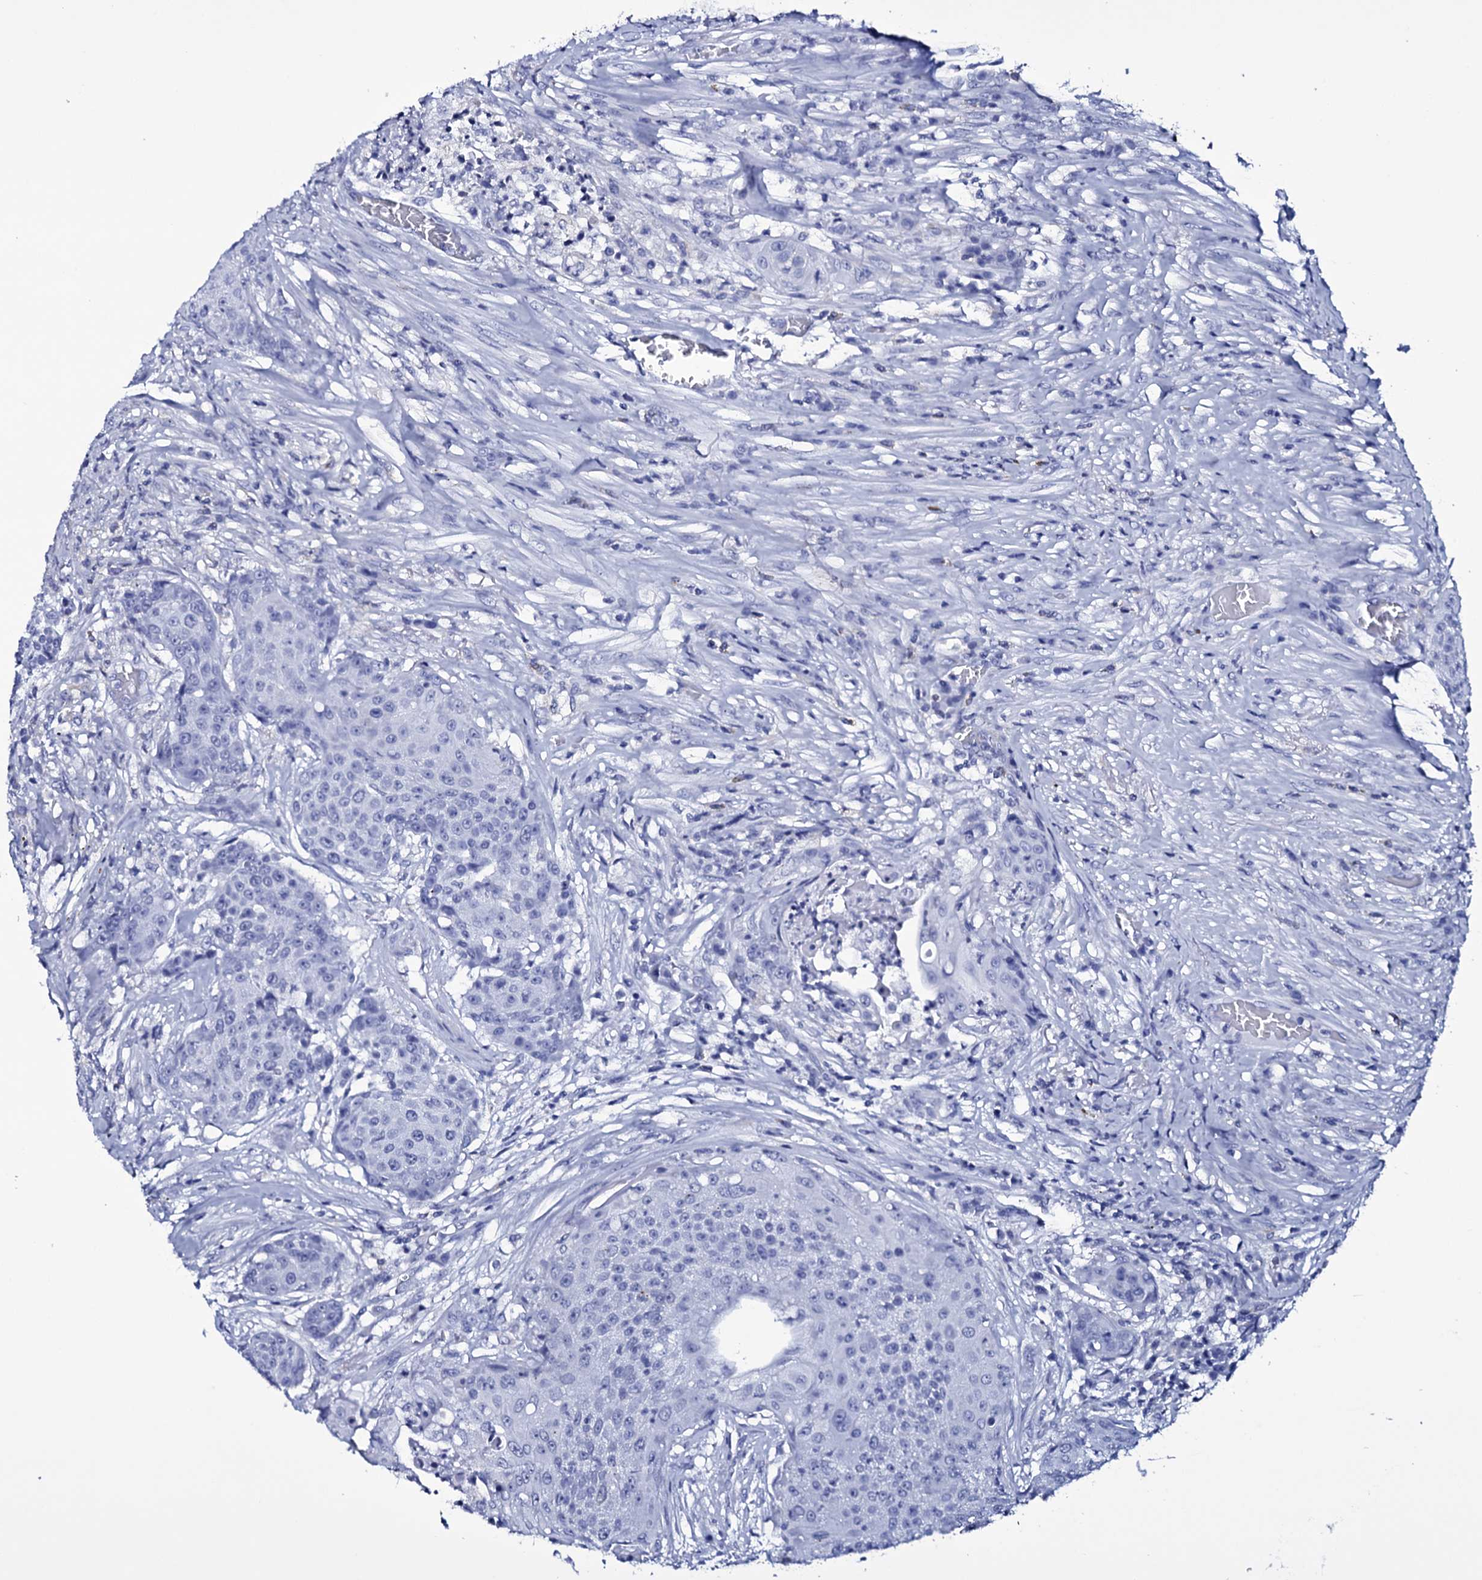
{"staining": {"intensity": "negative", "quantity": "none", "location": "none"}, "tissue": "urothelial cancer", "cell_type": "Tumor cells", "image_type": "cancer", "snomed": [{"axis": "morphology", "description": "Urothelial carcinoma, High grade"}, {"axis": "topography", "description": "Urinary bladder"}], "caption": "Micrograph shows no protein positivity in tumor cells of high-grade urothelial carcinoma tissue.", "gene": "ITPRID2", "patient": {"sex": "female", "age": 63}}